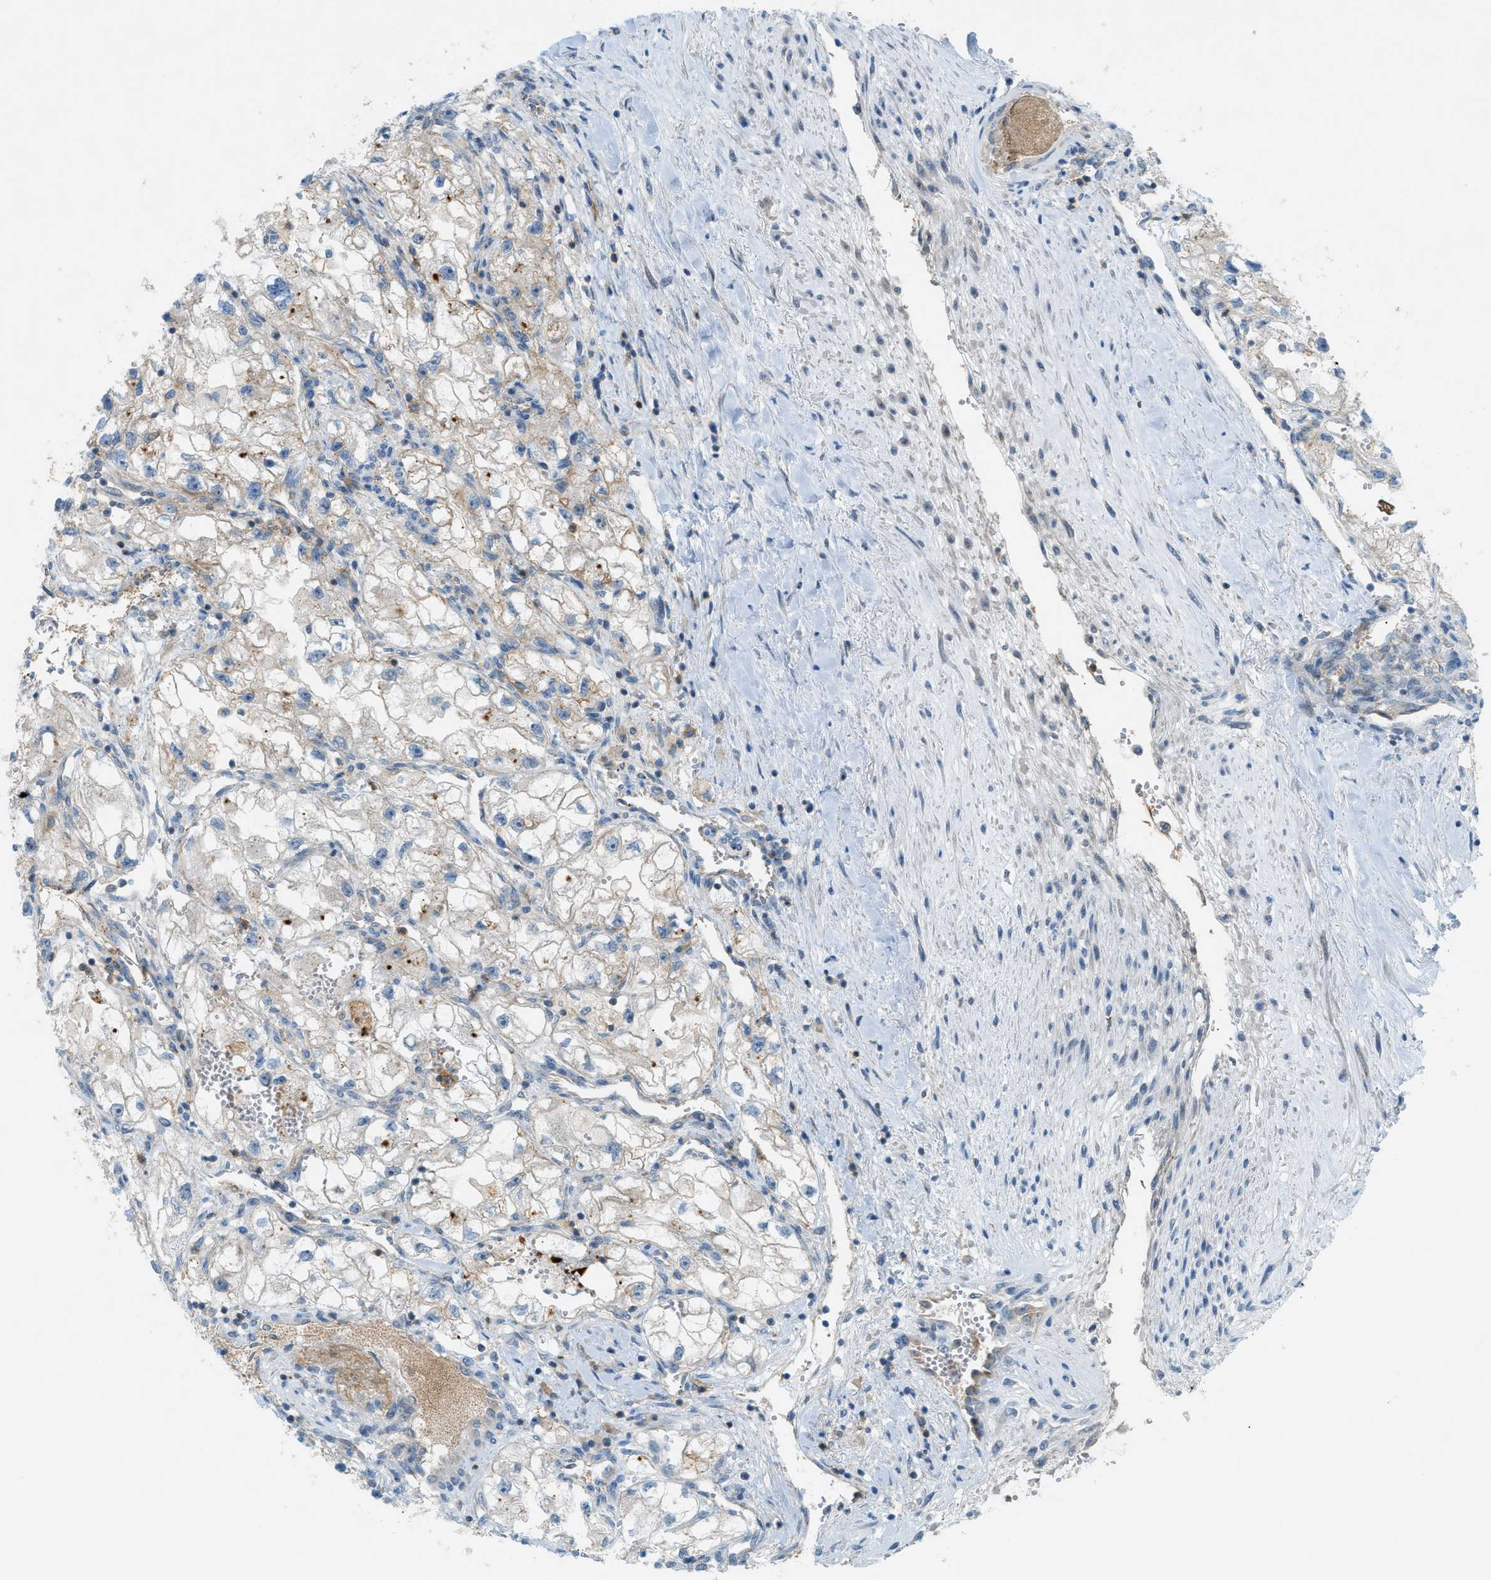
{"staining": {"intensity": "negative", "quantity": "none", "location": "none"}, "tissue": "renal cancer", "cell_type": "Tumor cells", "image_type": "cancer", "snomed": [{"axis": "morphology", "description": "Adenocarcinoma, NOS"}, {"axis": "topography", "description": "Kidney"}], "caption": "The histopathology image demonstrates no staining of tumor cells in adenocarcinoma (renal). (DAB (3,3'-diaminobenzidine) immunohistochemistry with hematoxylin counter stain).", "gene": "GRK6", "patient": {"sex": "female", "age": 70}}